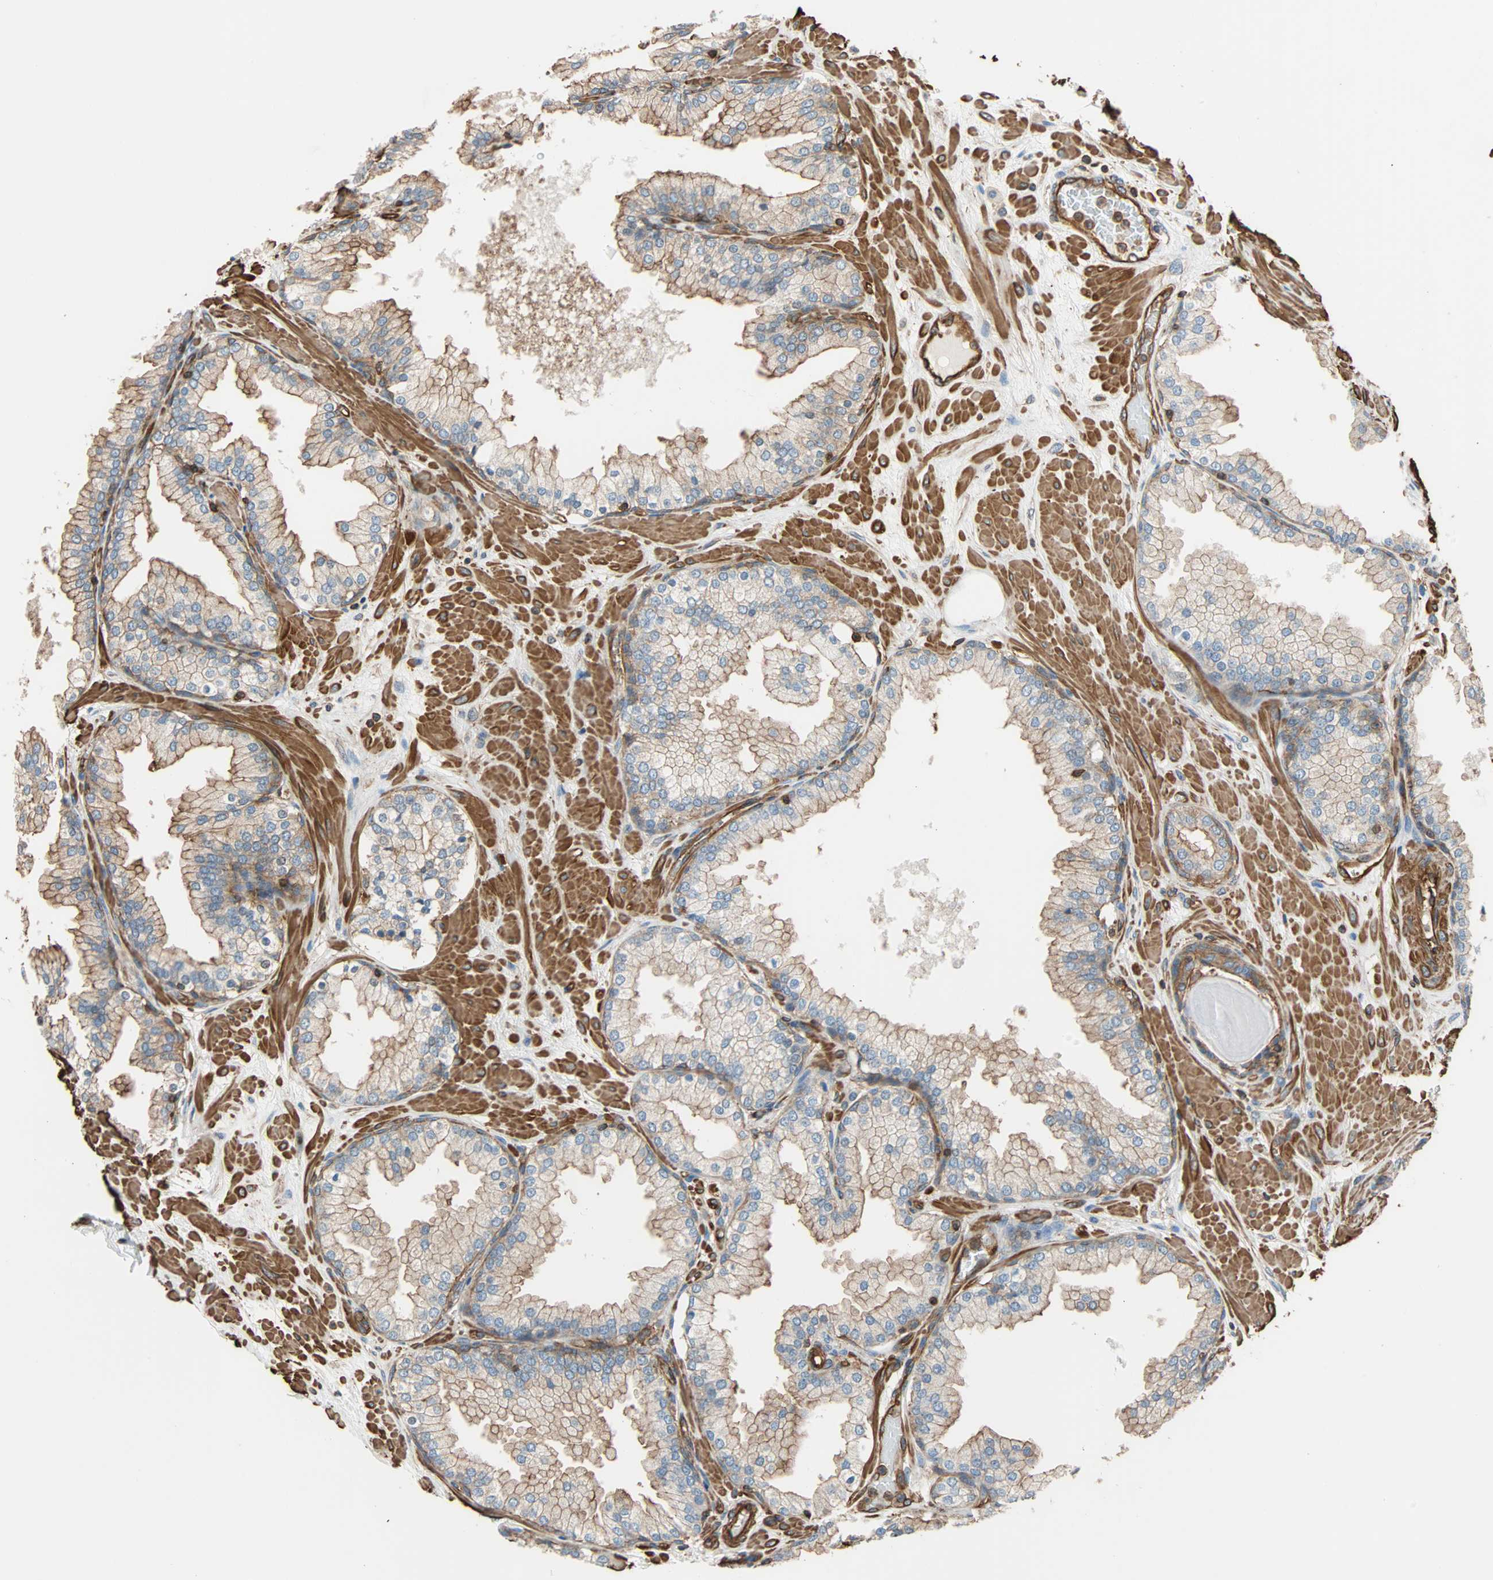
{"staining": {"intensity": "moderate", "quantity": "<25%", "location": "cytoplasmic/membranous"}, "tissue": "prostate", "cell_type": "Glandular cells", "image_type": "normal", "snomed": [{"axis": "morphology", "description": "Normal tissue, NOS"}, {"axis": "topography", "description": "Prostate"}], "caption": "Immunohistochemistry image of normal human prostate stained for a protein (brown), which demonstrates low levels of moderate cytoplasmic/membranous positivity in about <25% of glandular cells.", "gene": "GALNT10", "patient": {"sex": "male", "age": 51}}